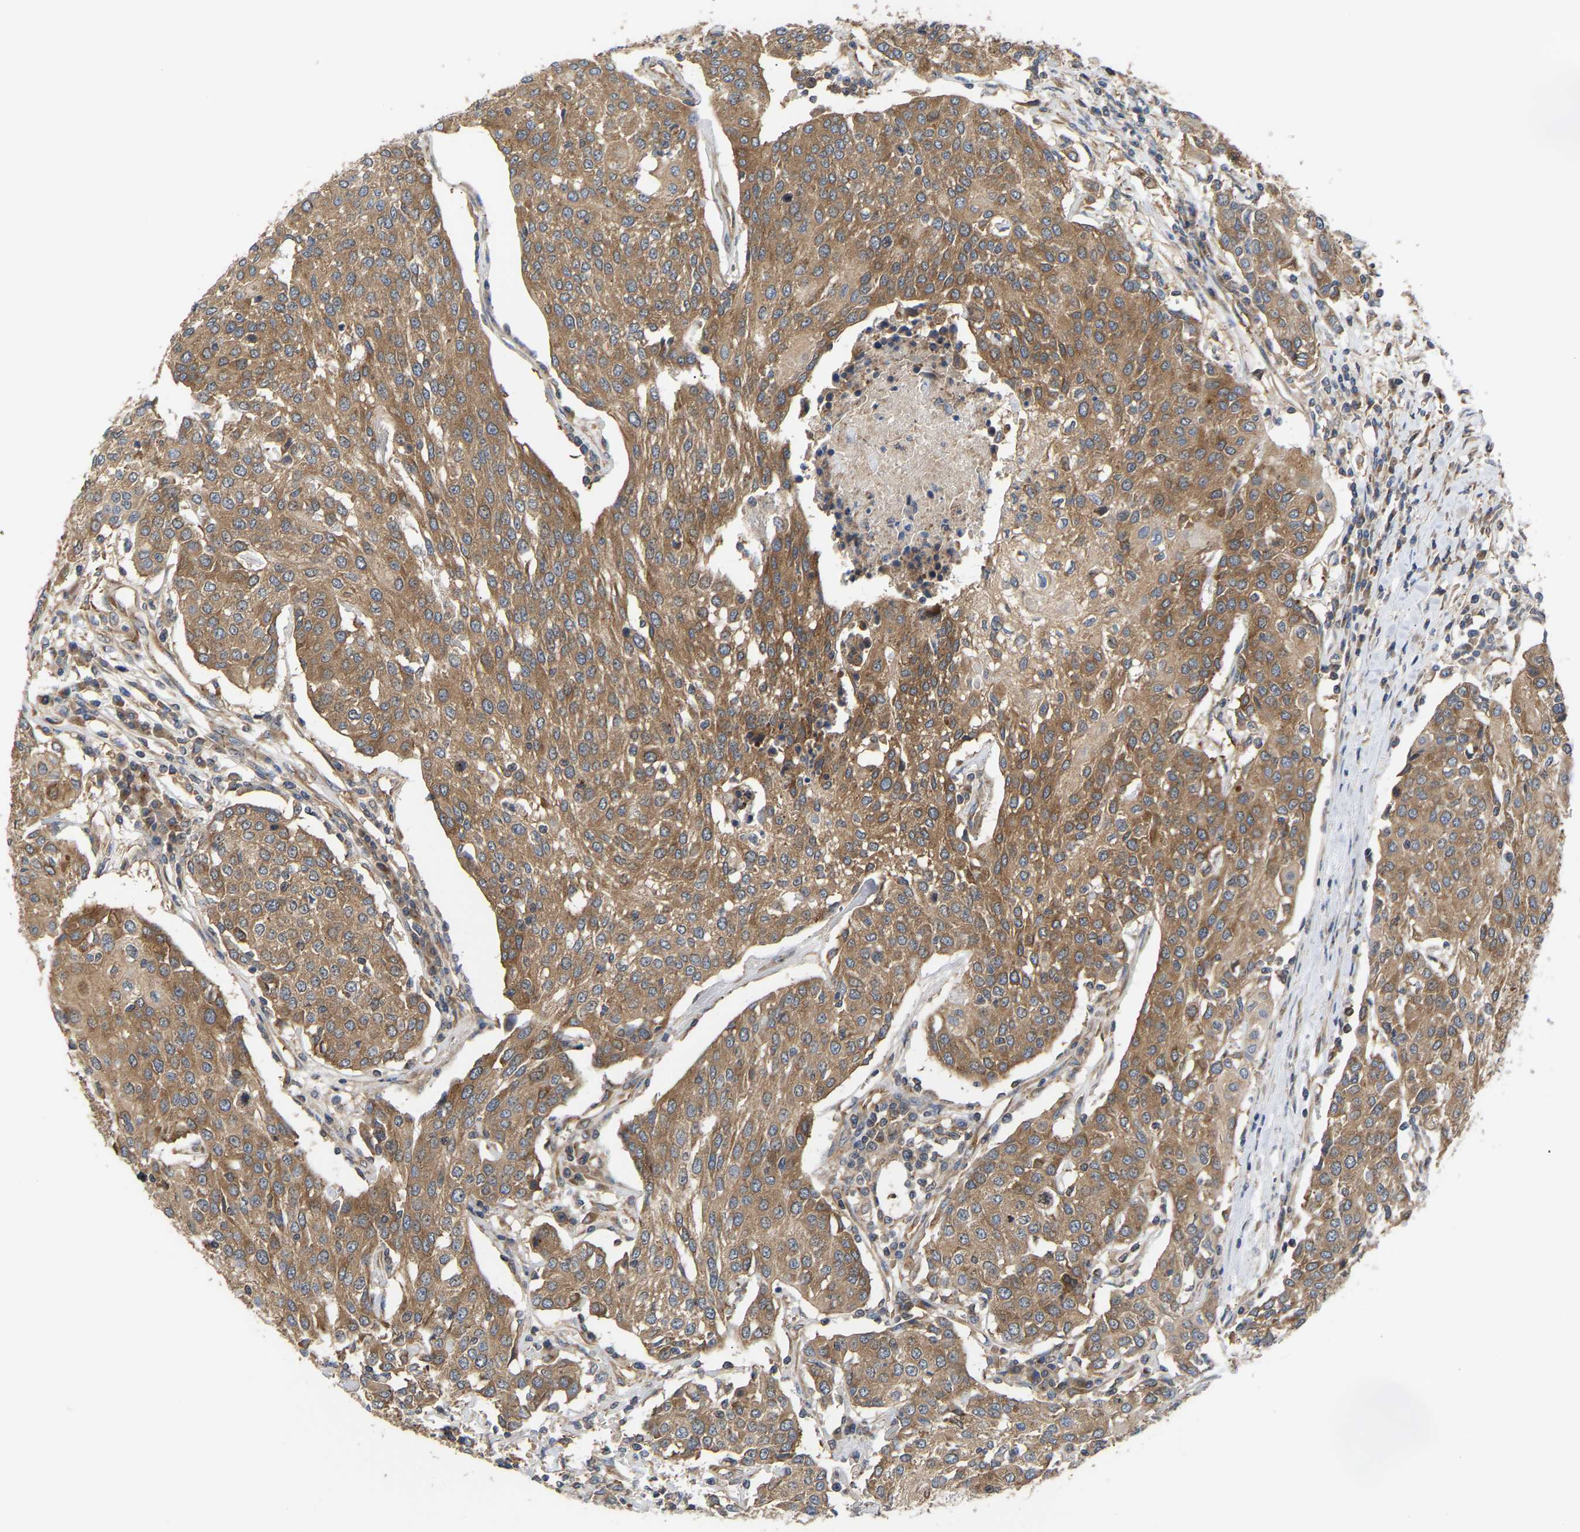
{"staining": {"intensity": "moderate", "quantity": ">75%", "location": "cytoplasmic/membranous"}, "tissue": "urothelial cancer", "cell_type": "Tumor cells", "image_type": "cancer", "snomed": [{"axis": "morphology", "description": "Urothelial carcinoma, High grade"}, {"axis": "topography", "description": "Urinary bladder"}], "caption": "Protein analysis of urothelial cancer tissue shows moderate cytoplasmic/membranous expression in approximately >75% of tumor cells. (DAB IHC, brown staining for protein, blue staining for nuclei).", "gene": "LAPTM4B", "patient": {"sex": "female", "age": 85}}